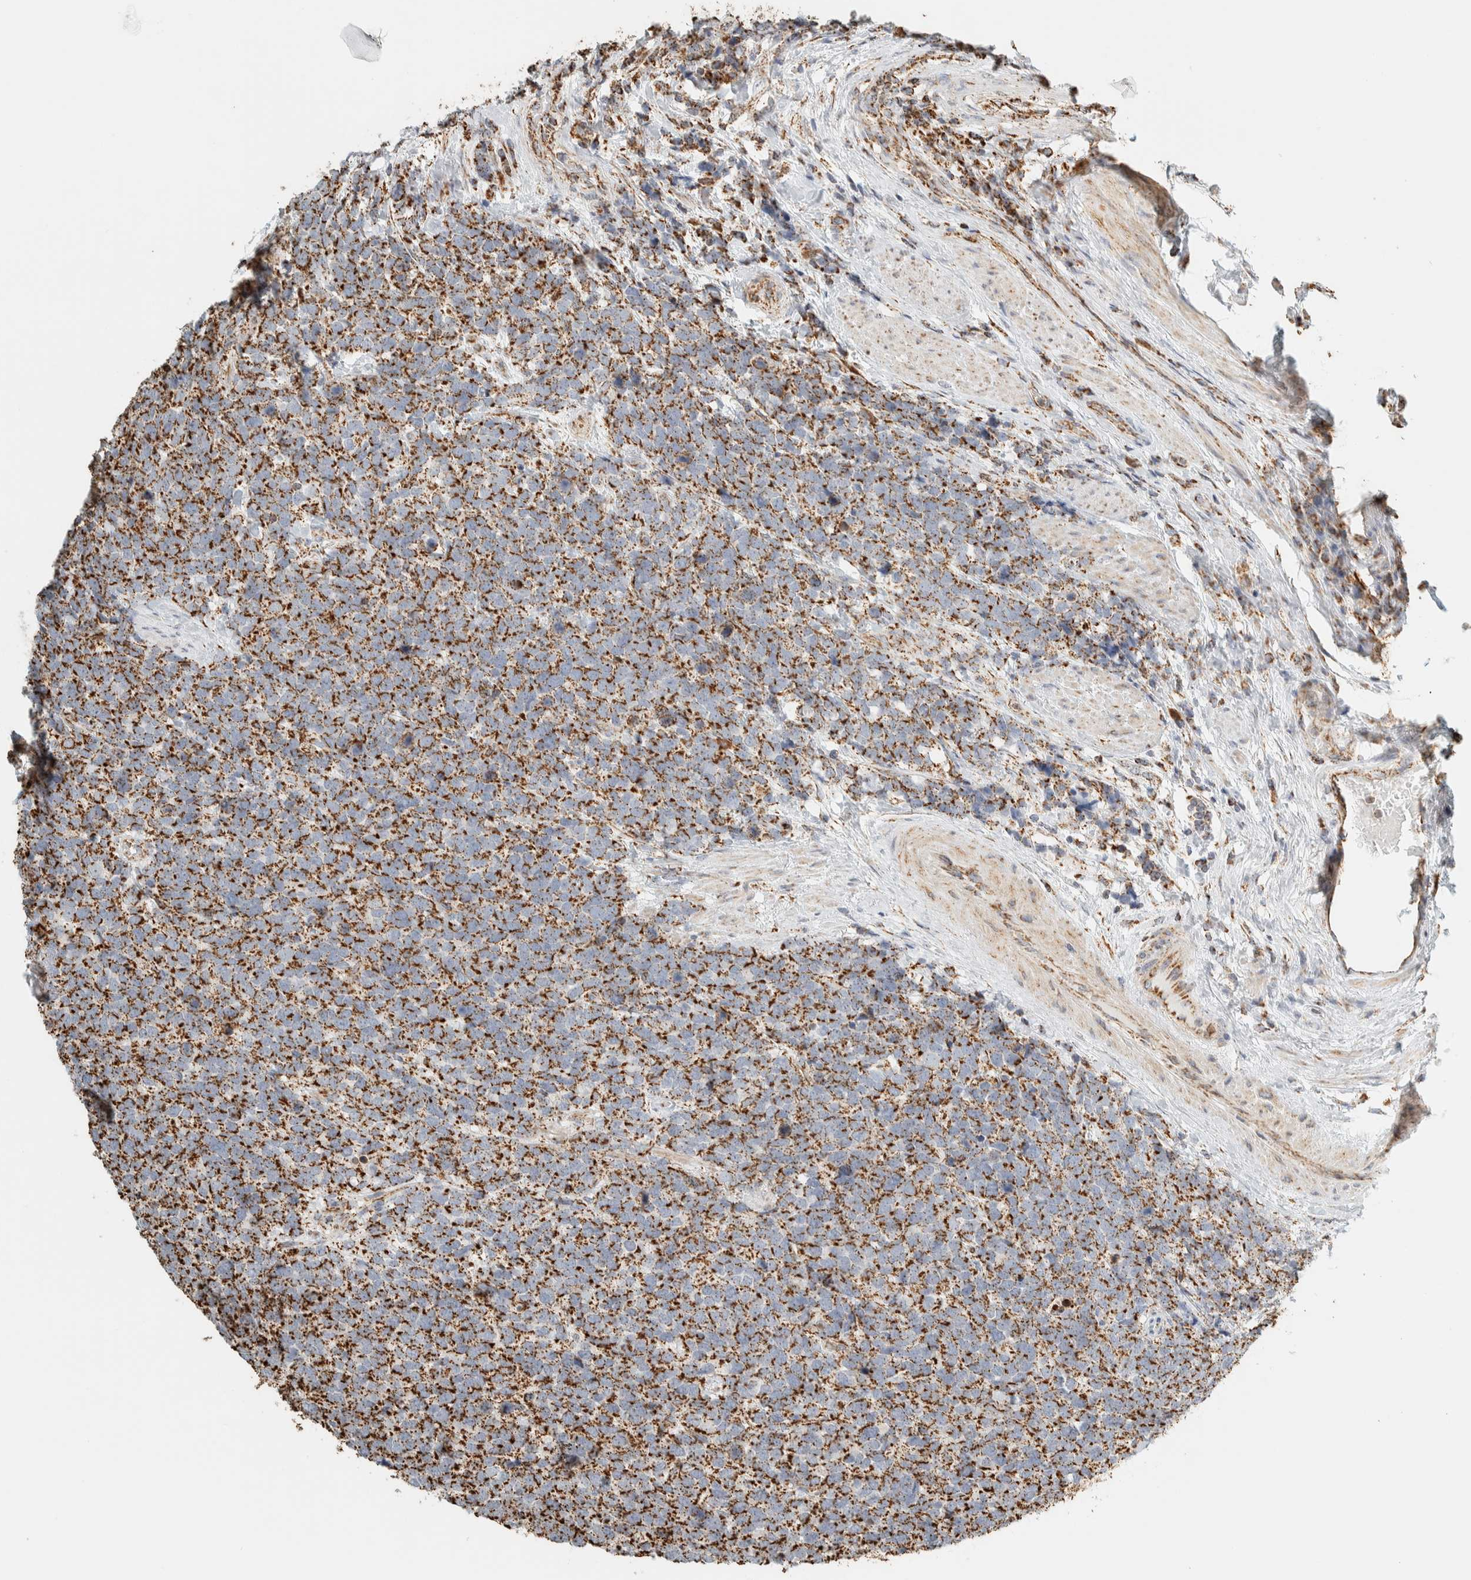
{"staining": {"intensity": "moderate", "quantity": ">75%", "location": "cytoplasmic/membranous"}, "tissue": "urothelial cancer", "cell_type": "Tumor cells", "image_type": "cancer", "snomed": [{"axis": "morphology", "description": "Urothelial carcinoma, High grade"}, {"axis": "topography", "description": "Urinary bladder"}], "caption": "Immunohistochemical staining of urothelial cancer shows medium levels of moderate cytoplasmic/membranous protein expression in about >75% of tumor cells.", "gene": "ZNF454", "patient": {"sex": "female", "age": 82}}